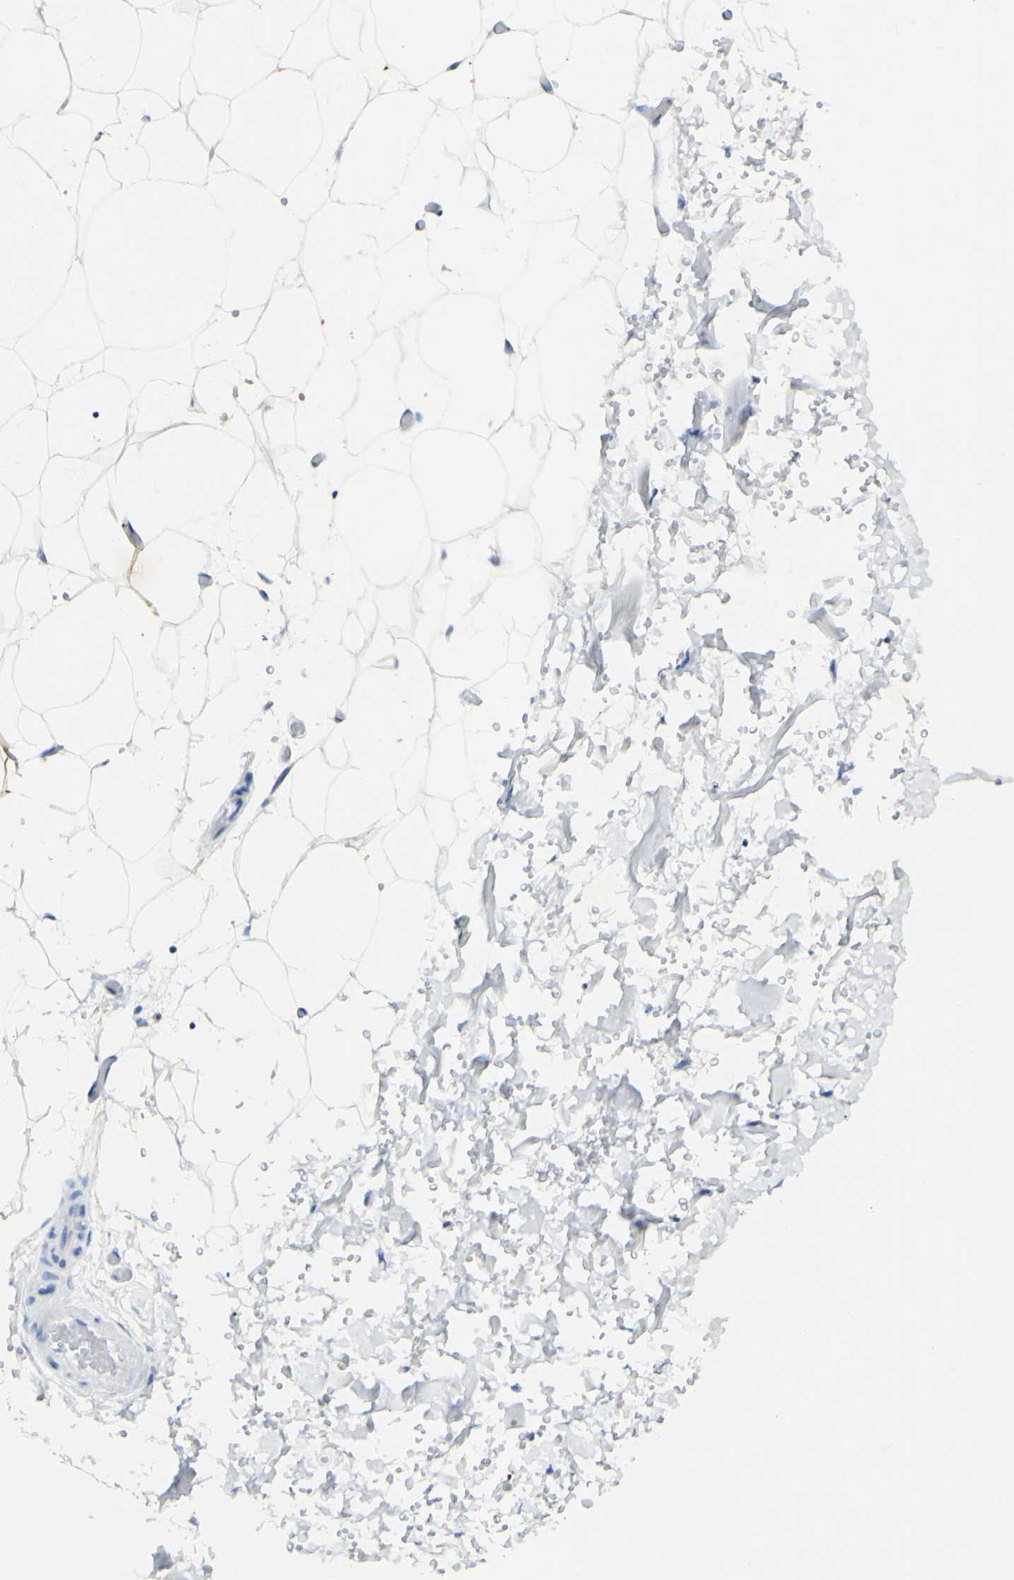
{"staining": {"intensity": "negative", "quantity": "none", "location": "none"}, "tissue": "adipose tissue", "cell_type": "Adipocytes", "image_type": "normal", "snomed": [{"axis": "morphology", "description": "Normal tissue, NOS"}, {"axis": "topography", "description": "Soft tissue"}], "caption": "The histopathology image demonstrates no significant positivity in adipocytes of adipose tissue.", "gene": "FGF4", "patient": {"sex": "male", "age": 72}}